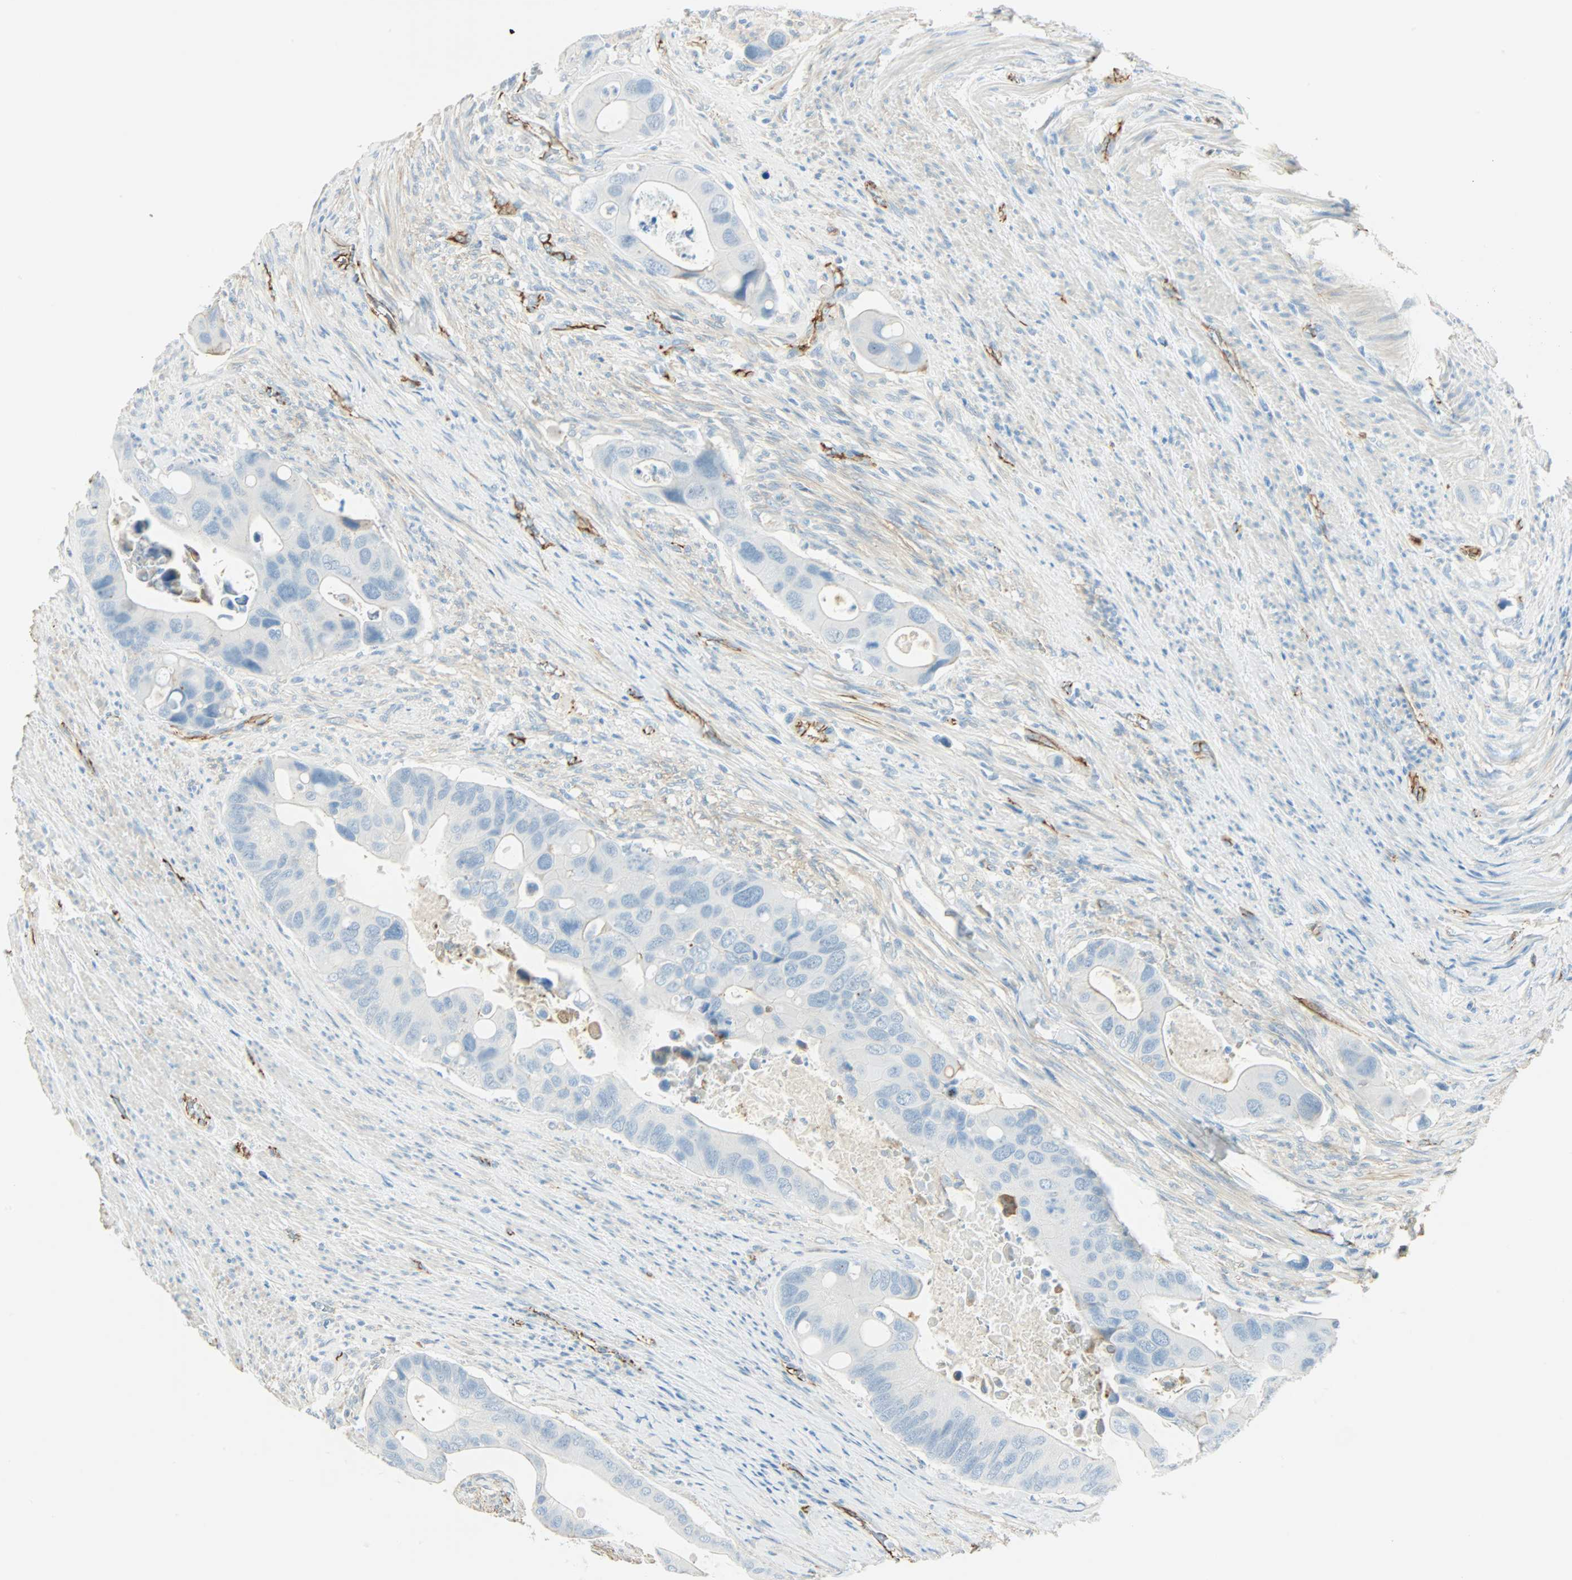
{"staining": {"intensity": "weak", "quantity": "<25%", "location": "cytoplasmic/membranous"}, "tissue": "colorectal cancer", "cell_type": "Tumor cells", "image_type": "cancer", "snomed": [{"axis": "morphology", "description": "Adenocarcinoma, NOS"}, {"axis": "topography", "description": "Rectum"}], "caption": "Immunohistochemical staining of adenocarcinoma (colorectal) exhibits no significant positivity in tumor cells.", "gene": "VPS9D1", "patient": {"sex": "female", "age": 57}}